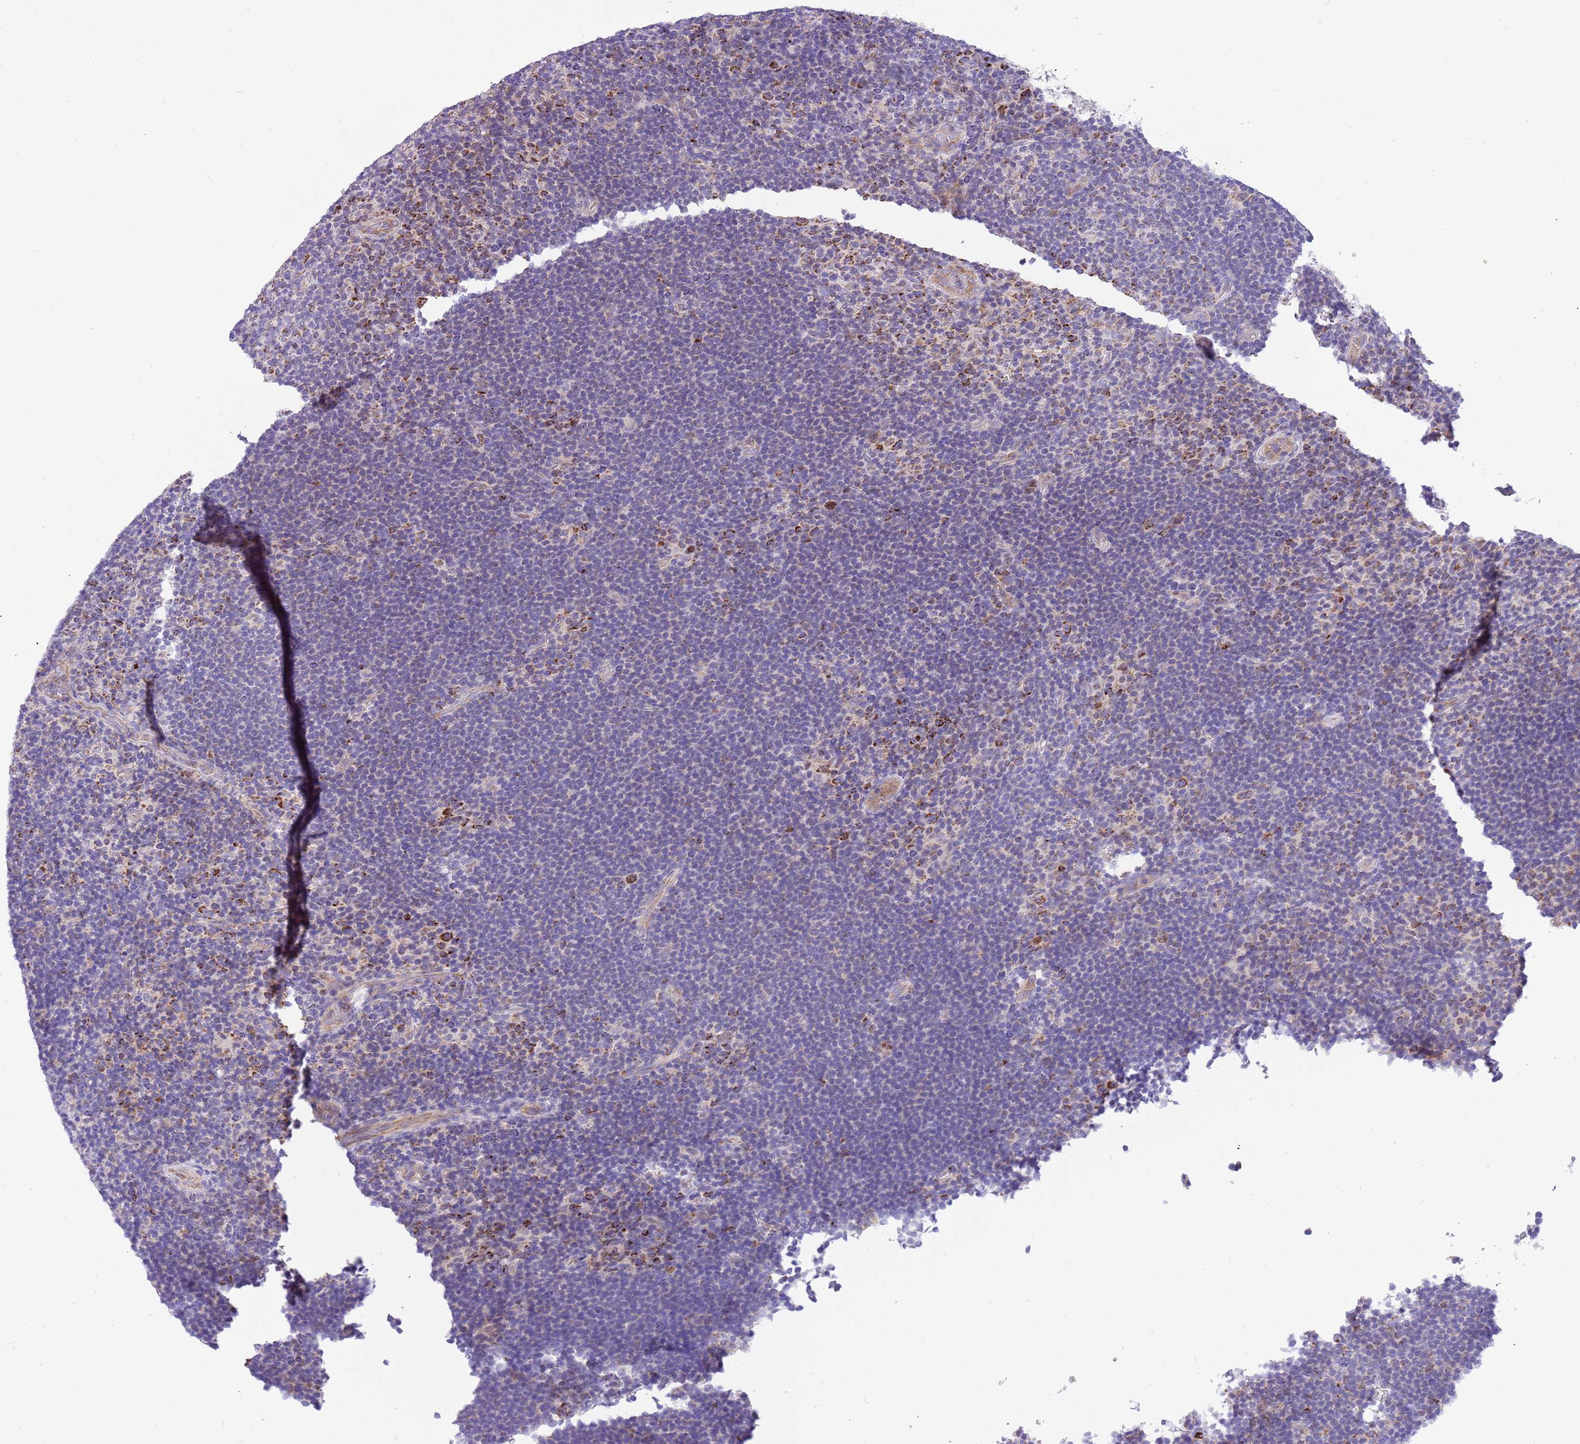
{"staining": {"intensity": "strong", "quantity": "<25%", "location": "cytoplasmic/membranous"}, "tissue": "lymphoma", "cell_type": "Tumor cells", "image_type": "cancer", "snomed": [{"axis": "morphology", "description": "Hodgkin's disease, NOS"}, {"axis": "topography", "description": "Lymph node"}], "caption": "Protein expression analysis of human Hodgkin's disease reveals strong cytoplasmic/membranous staining in about <25% of tumor cells.", "gene": "COX17", "patient": {"sex": "female", "age": 57}}